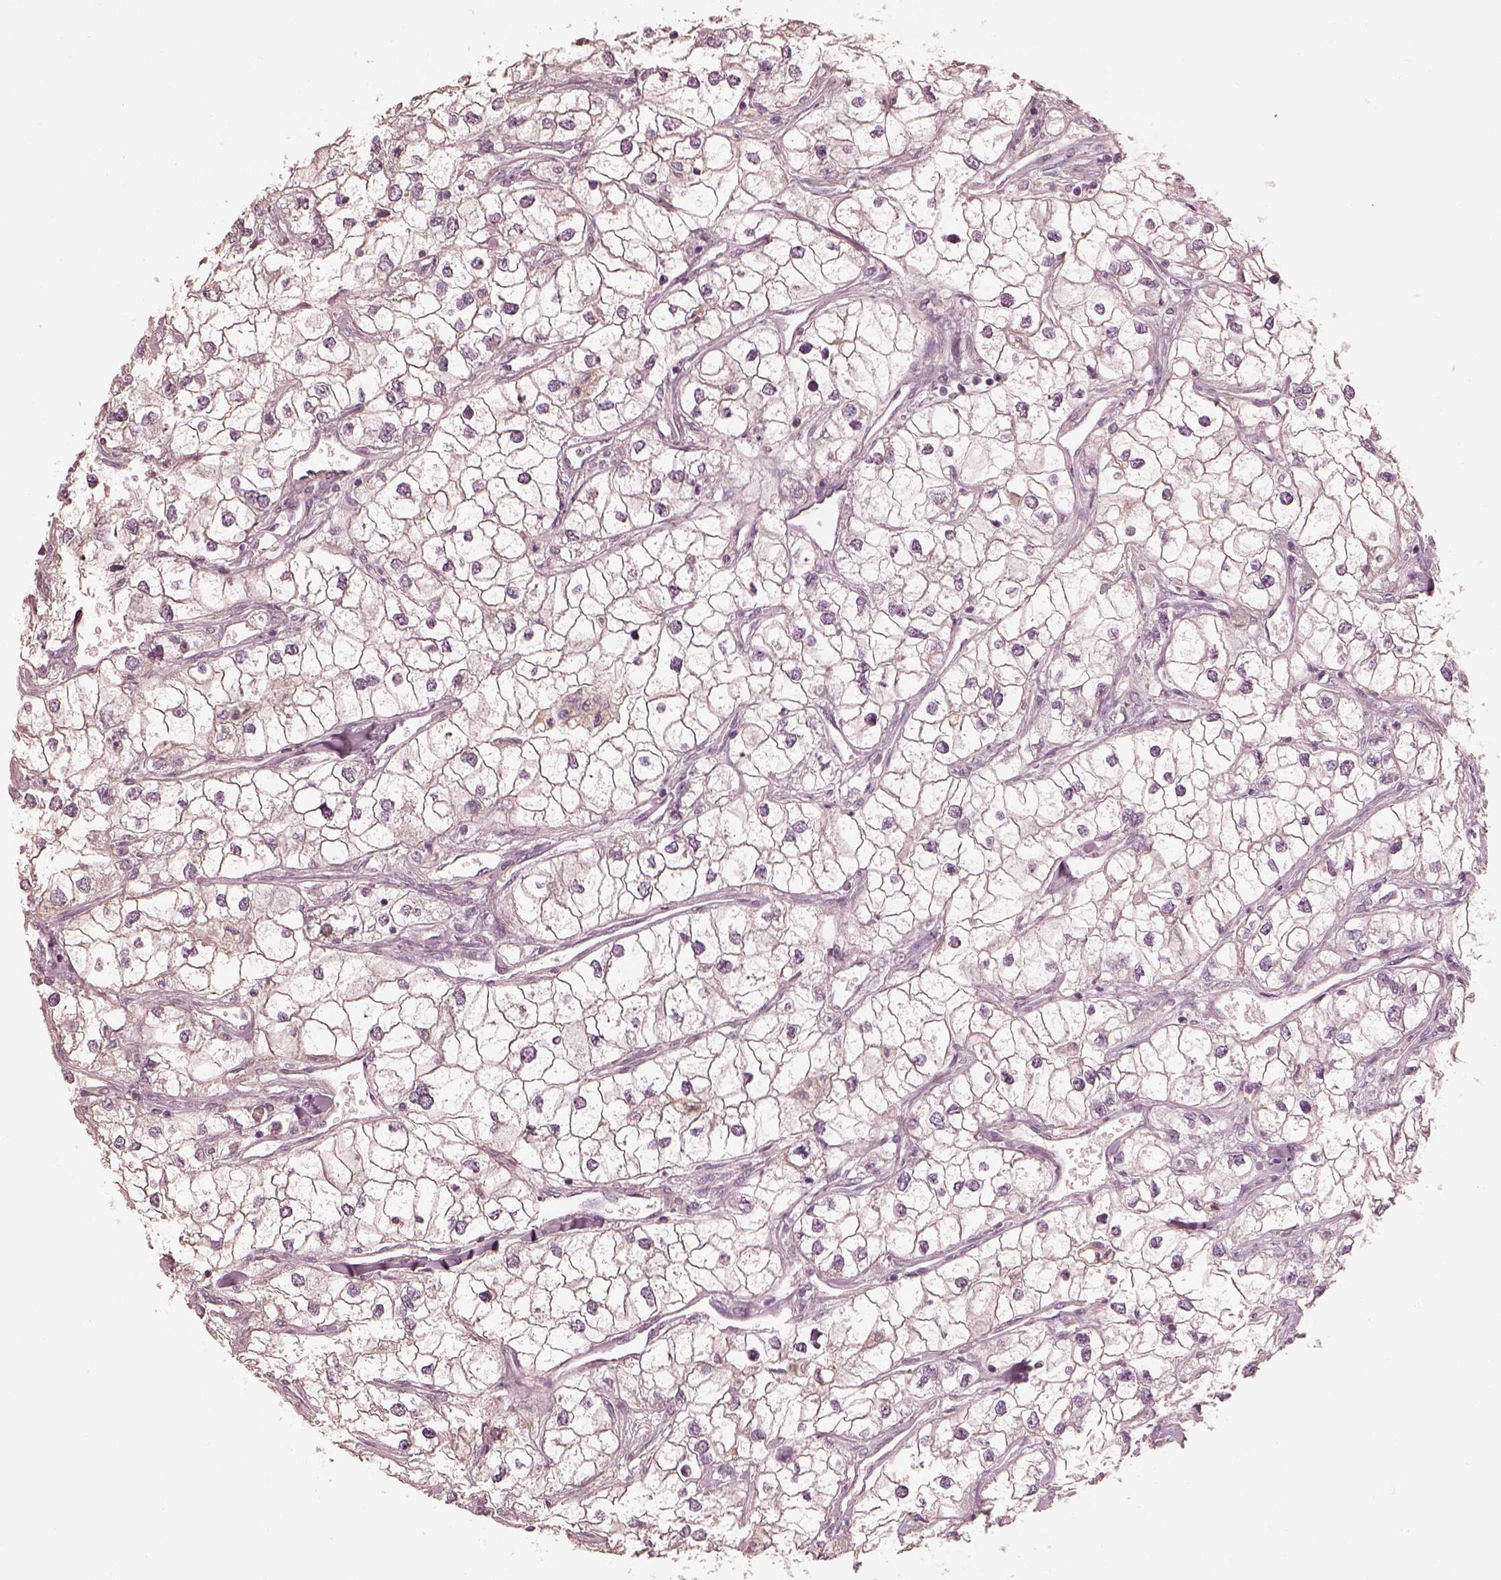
{"staining": {"intensity": "negative", "quantity": "none", "location": "none"}, "tissue": "renal cancer", "cell_type": "Tumor cells", "image_type": "cancer", "snomed": [{"axis": "morphology", "description": "Adenocarcinoma, NOS"}, {"axis": "topography", "description": "Kidney"}], "caption": "Renal cancer (adenocarcinoma) was stained to show a protein in brown. There is no significant staining in tumor cells.", "gene": "KCNJ9", "patient": {"sex": "male", "age": 59}}